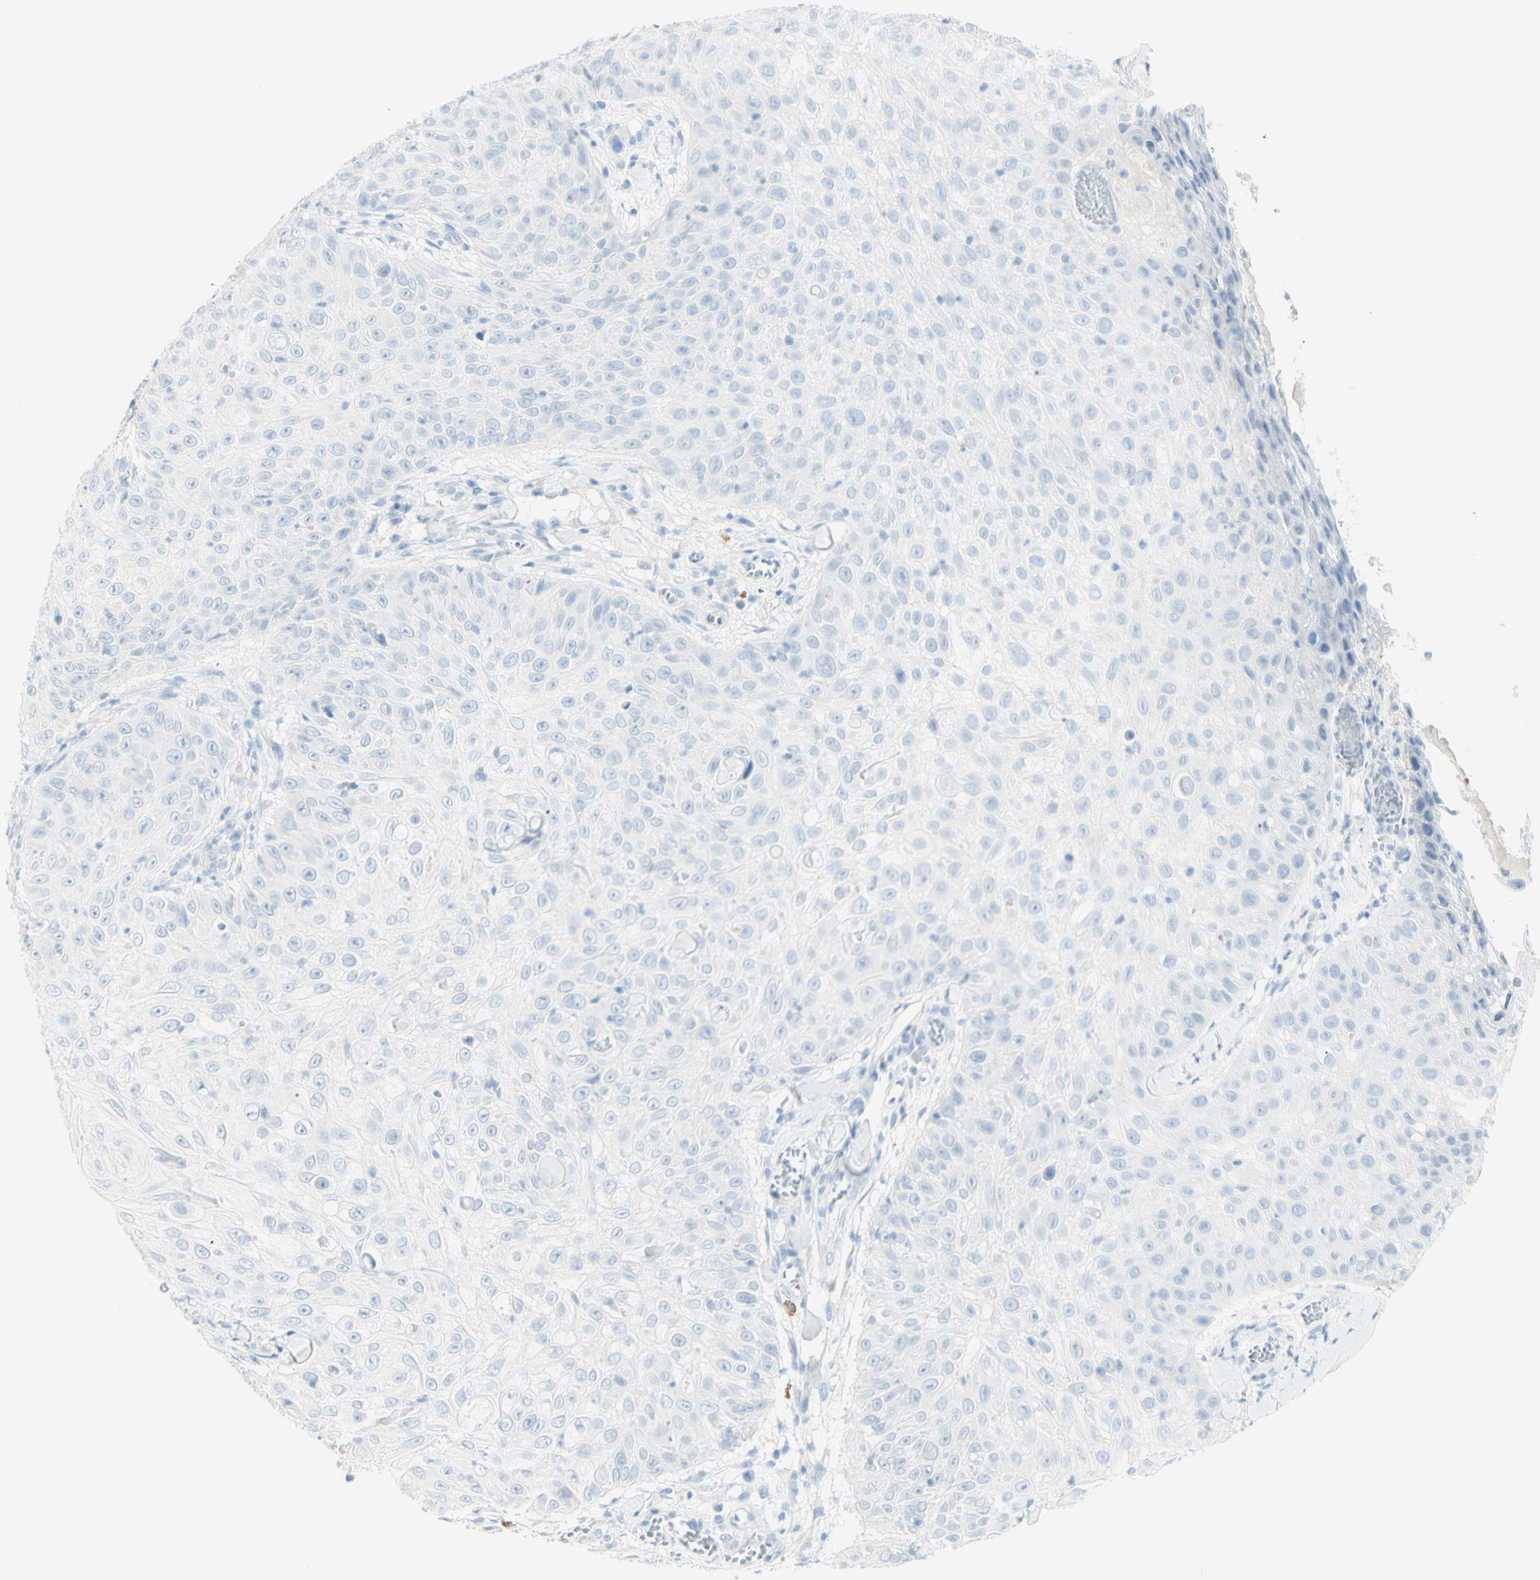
{"staining": {"intensity": "negative", "quantity": "none", "location": "none"}, "tissue": "skin cancer", "cell_type": "Tumor cells", "image_type": "cancer", "snomed": [{"axis": "morphology", "description": "Squamous cell carcinoma, NOS"}, {"axis": "topography", "description": "Skin"}], "caption": "Skin cancer (squamous cell carcinoma) was stained to show a protein in brown. There is no significant staining in tumor cells.", "gene": "LETM1", "patient": {"sex": "male", "age": 86}}